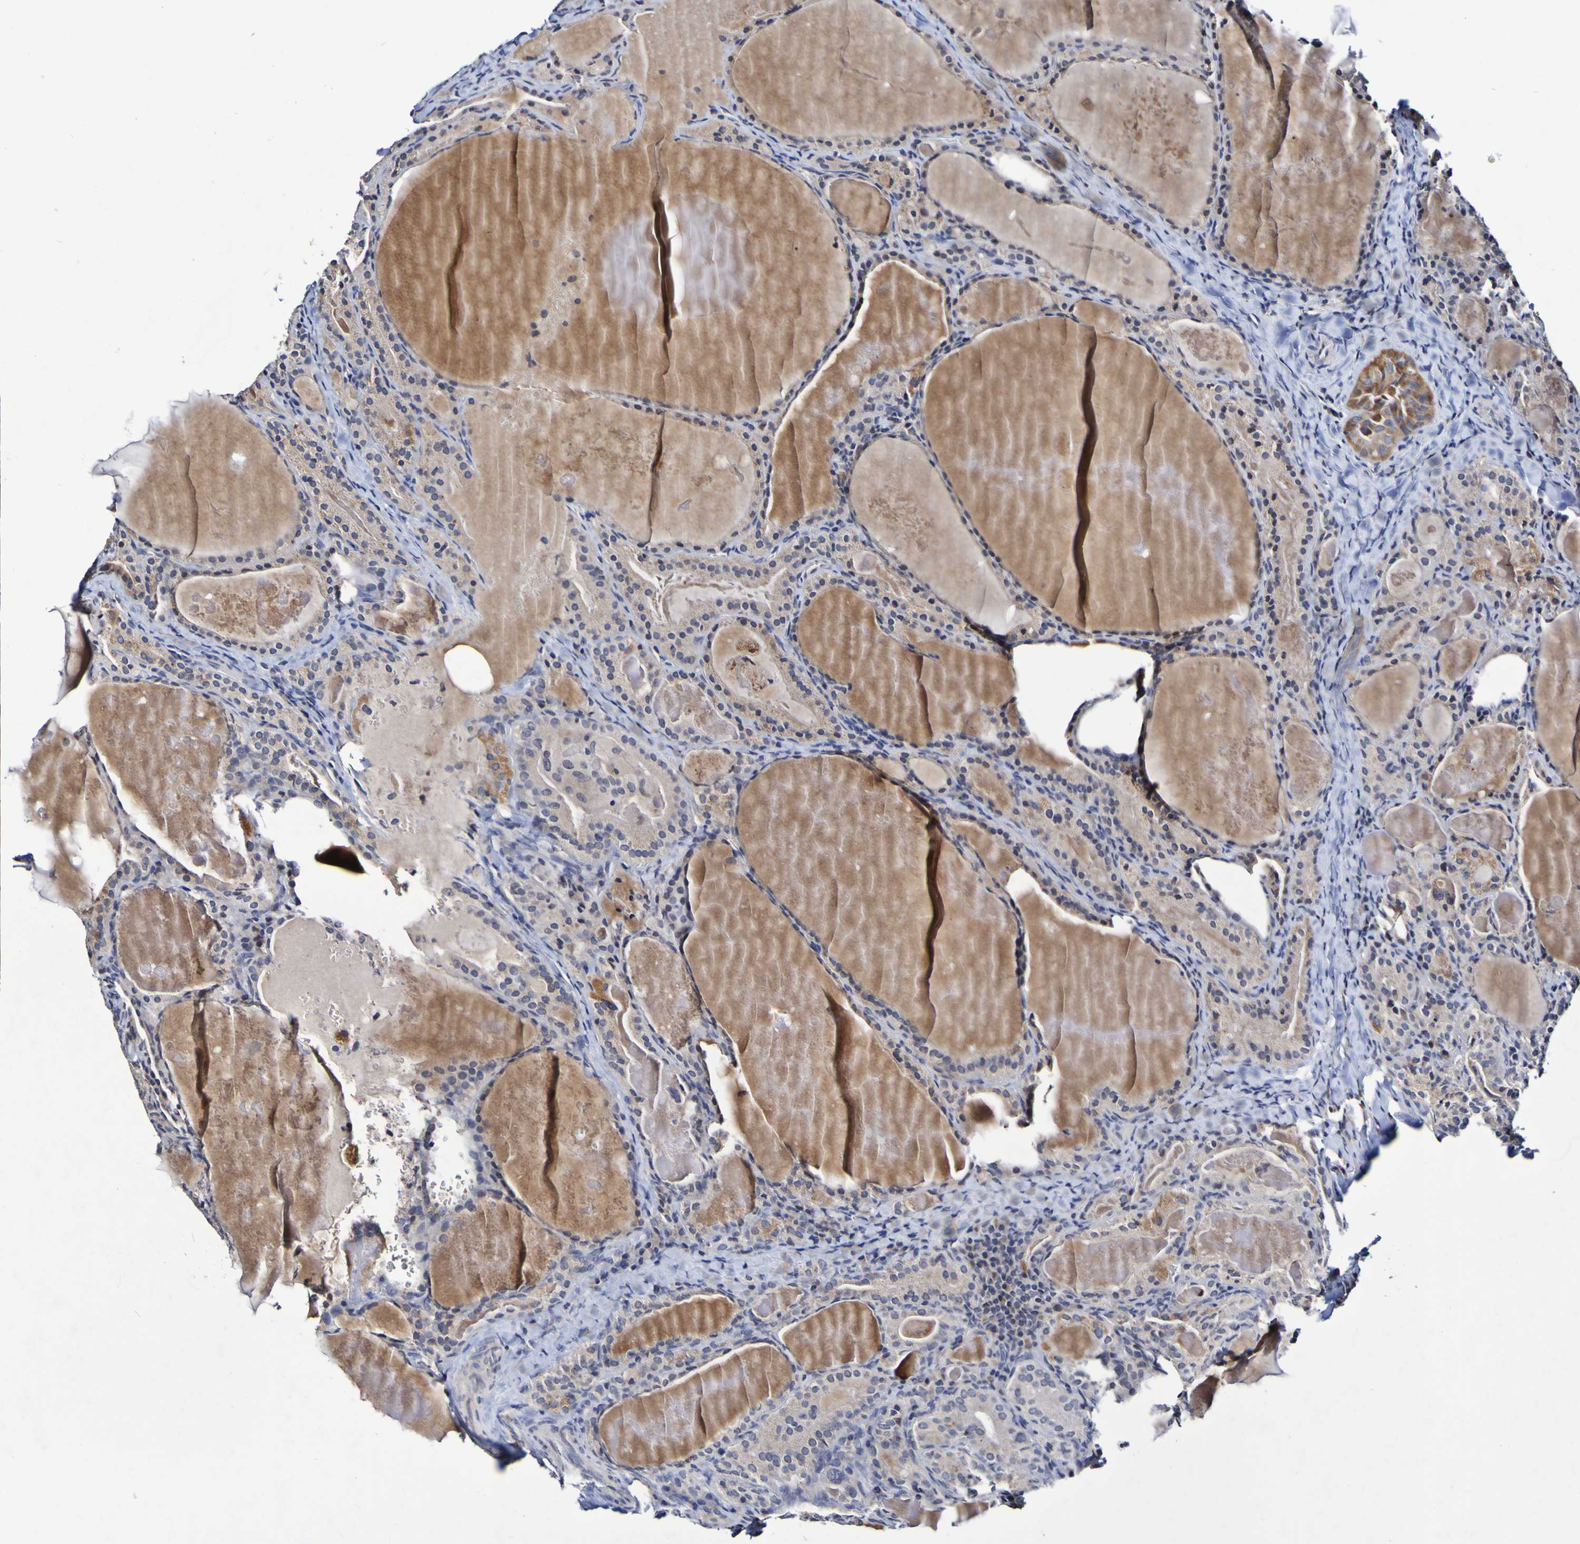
{"staining": {"intensity": "weak", "quantity": ">75%", "location": "cytoplasmic/membranous"}, "tissue": "thyroid cancer", "cell_type": "Tumor cells", "image_type": "cancer", "snomed": [{"axis": "morphology", "description": "Papillary adenocarcinoma, NOS"}, {"axis": "topography", "description": "Thyroid gland"}], "caption": "Immunohistochemical staining of human thyroid cancer (papillary adenocarcinoma) displays weak cytoplasmic/membranous protein positivity in about >75% of tumor cells.", "gene": "PTP4A2", "patient": {"sex": "female", "age": 42}}